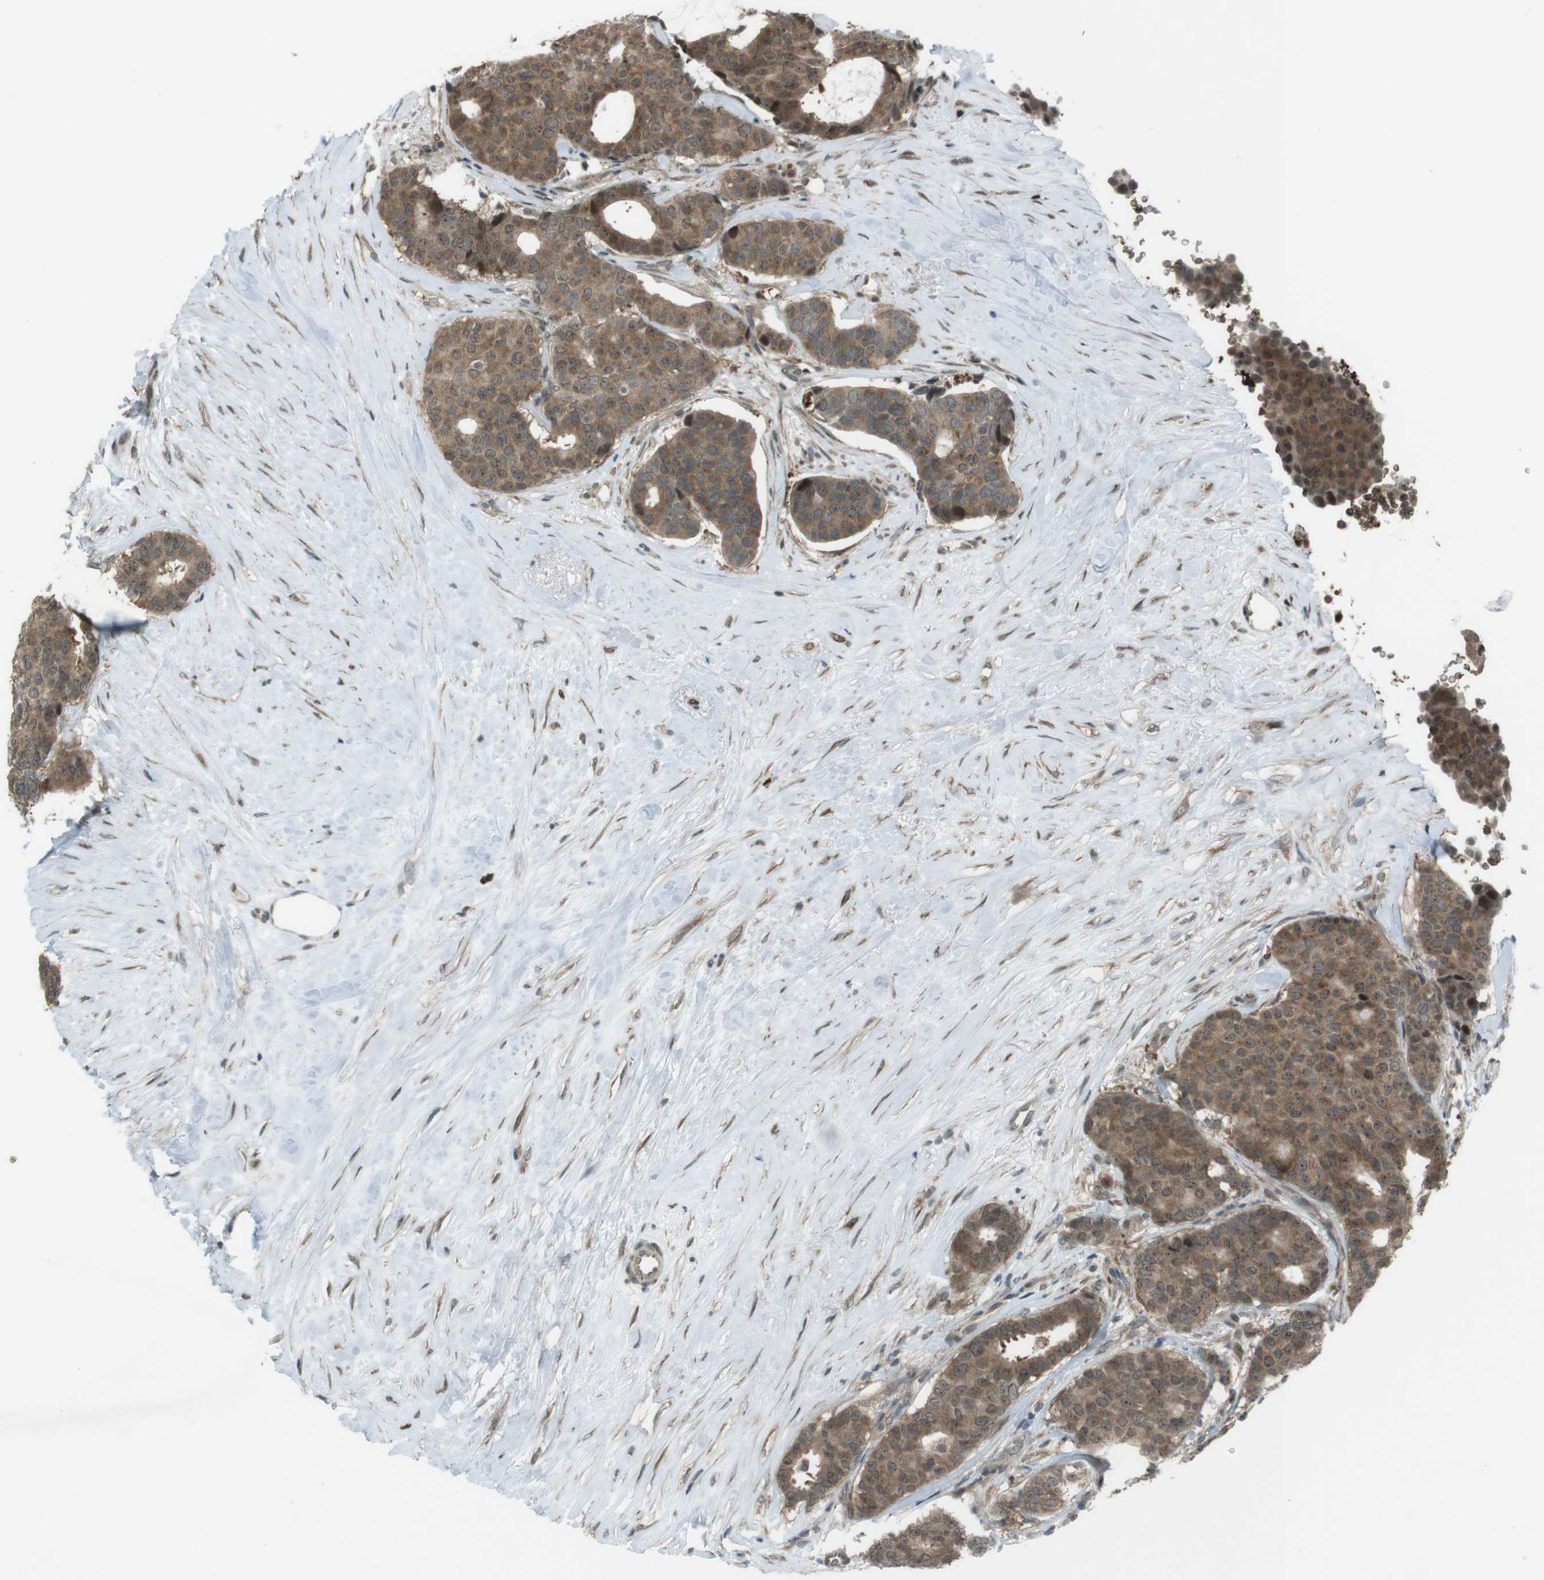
{"staining": {"intensity": "moderate", "quantity": ">75%", "location": "cytoplasmic/membranous,nuclear"}, "tissue": "breast cancer", "cell_type": "Tumor cells", "image_type": "cancer", "snomed": [{"axis": "morphology", "description": "Duct carcinoma"}, {"axis": "topography", "description": "Breast"}], "caption": "Human breast cancer stained with a brown dye displays moderate cytoplasmic/membranous and nuclear positive positivity in about >75% of tumor cells.", "gene": "SLITRK5", "patient": {"sex": "female", "age": 75}}